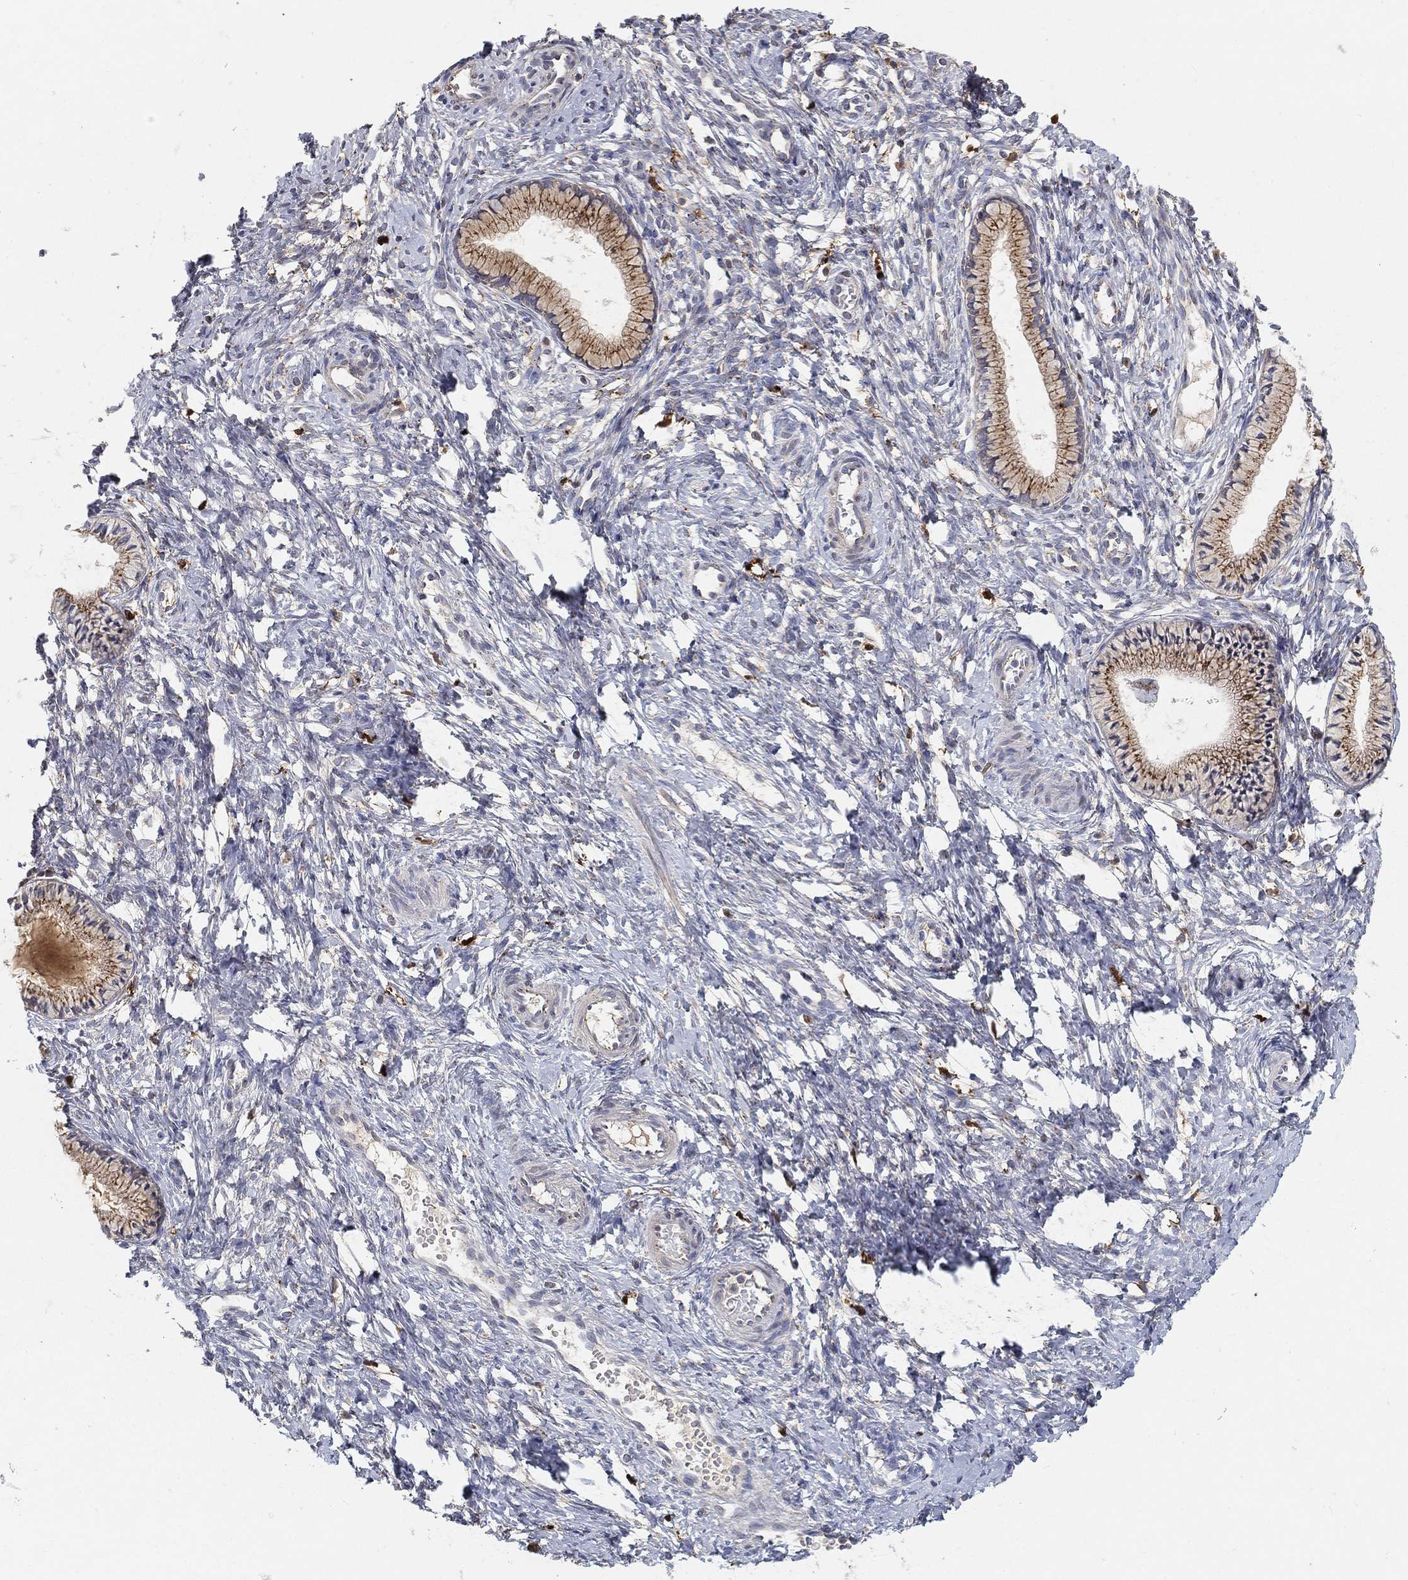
{"staining": {"intensity": "moderate", "quantity": ">75%", "location": "cytoplasmic/membranous"}, "tissue": "cervix", "cell_type": "Glandular cells", "image_type": "normal", "snomed": [{"axis": "morphology", "description": "Normal tissue, NOS"}, {"axis": "topography", "description": "Cervix"}], "caption": "A brown stain highlights moderate cytoplasmic/membranous staining of a protein in glandular cells of unremarkable human cervix. Immunohistochemistry stains the protein of interest in brown and the nuclei are stained blue.", "gene": "CTSL", "patient": {"sex": "female", "age": 39}}